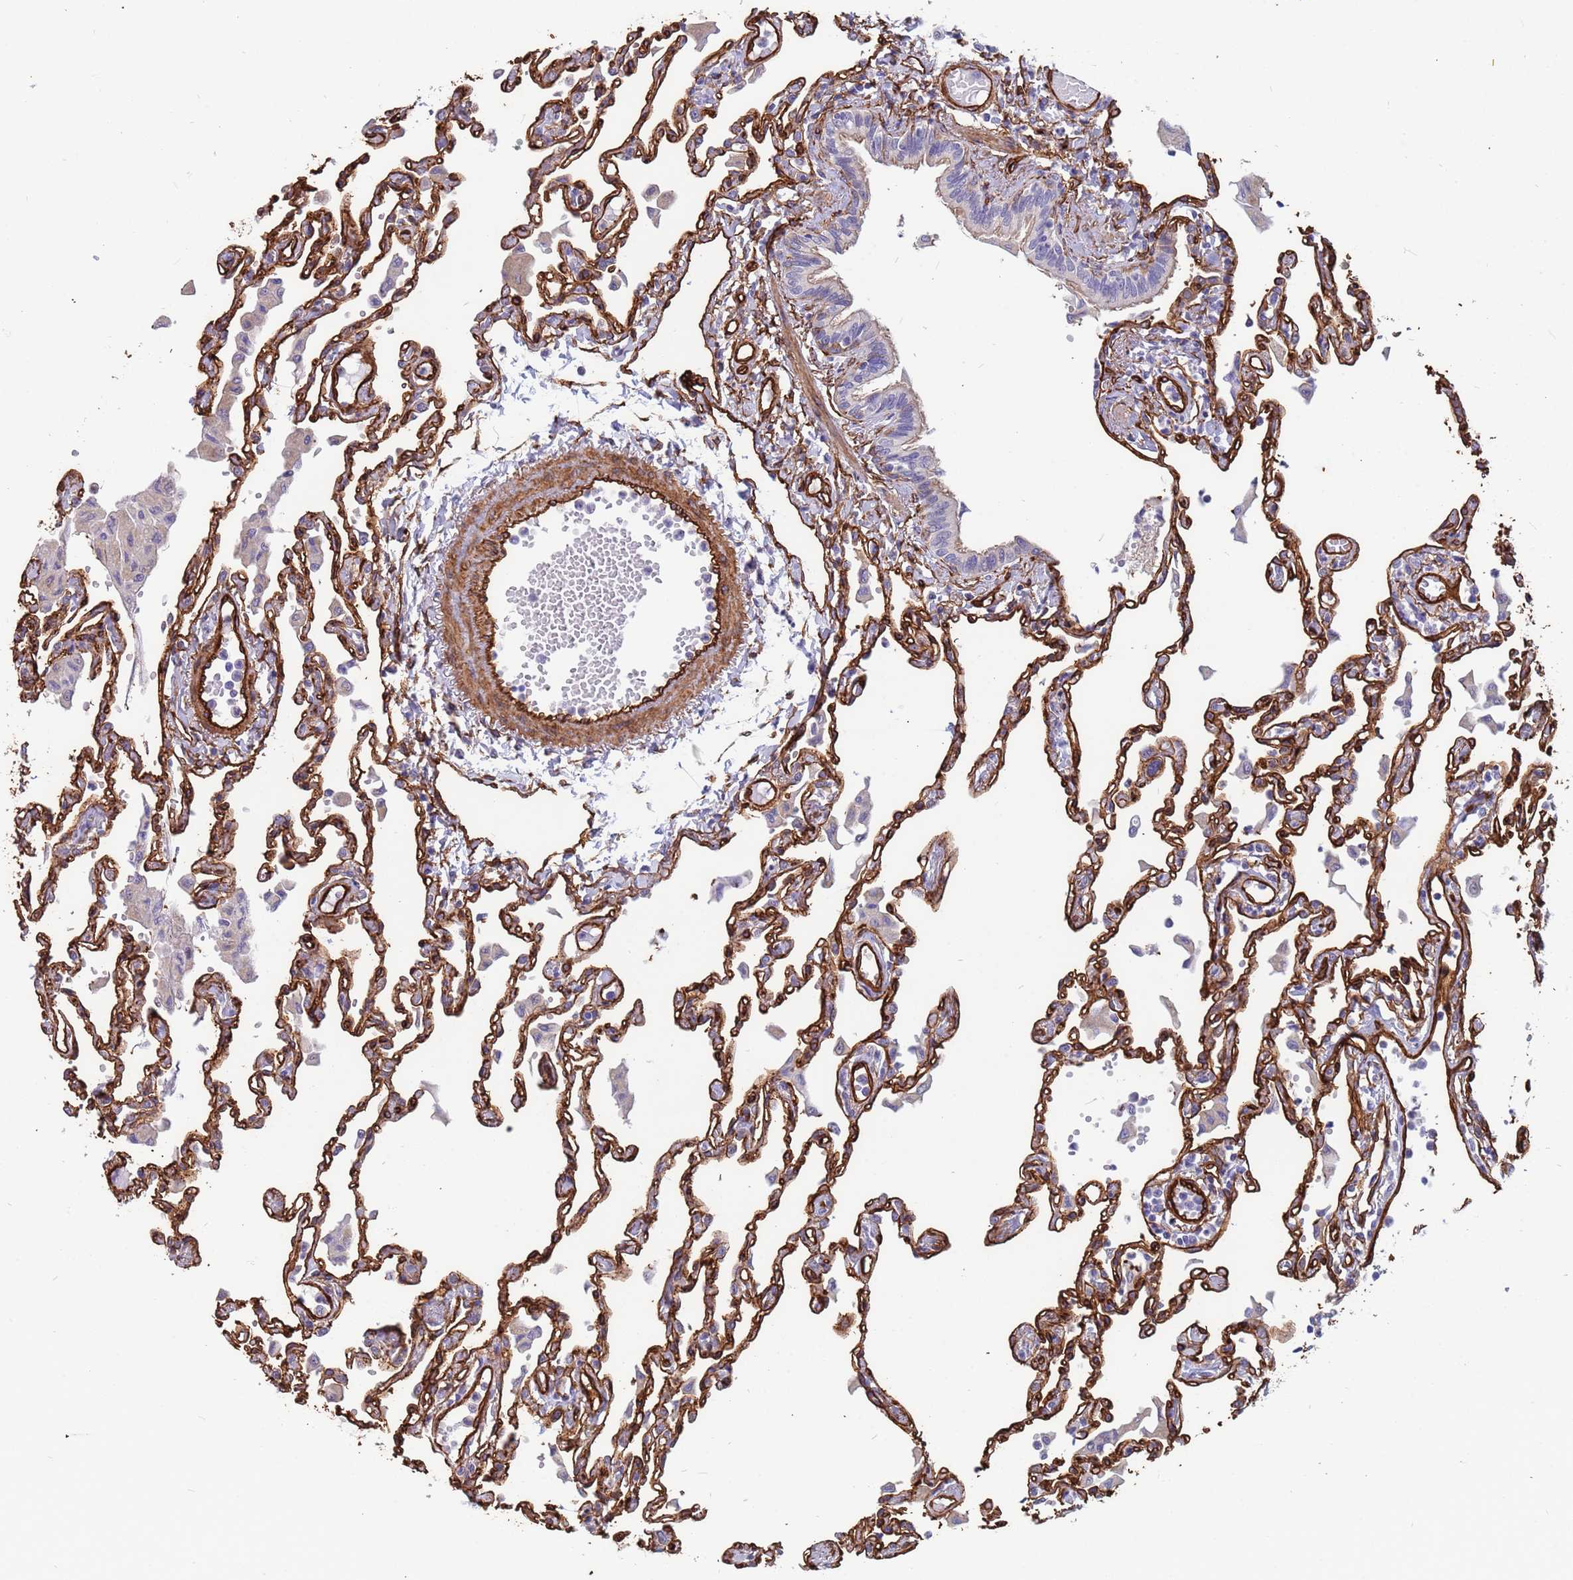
{"staining": {"intensity": "moderate", "quantity": "<25%", "location": "cytoplasmic/membranous"}, "tissue": "lung", "cell_type": "Alveolar cells", "image_type": "normal", "snomed": [{"axis": "morphology", "description": "Normal tissue, NOS"}, {"axis": "topography", "description": "Bronchus"}, {"axis": "topography", "description": "Lung"}], "caption": "Brown immunohistochemical staining in normal lung demonstrates moderate cytoplasmic/membranous expression in about <25% of alveolar cells. (DAB (3,3'-diaminobenzidine) = brown stain, brightfield microscopy at high magnification).", "gene": "EHD2", "patient": {"sex": "female", "age": 49}}